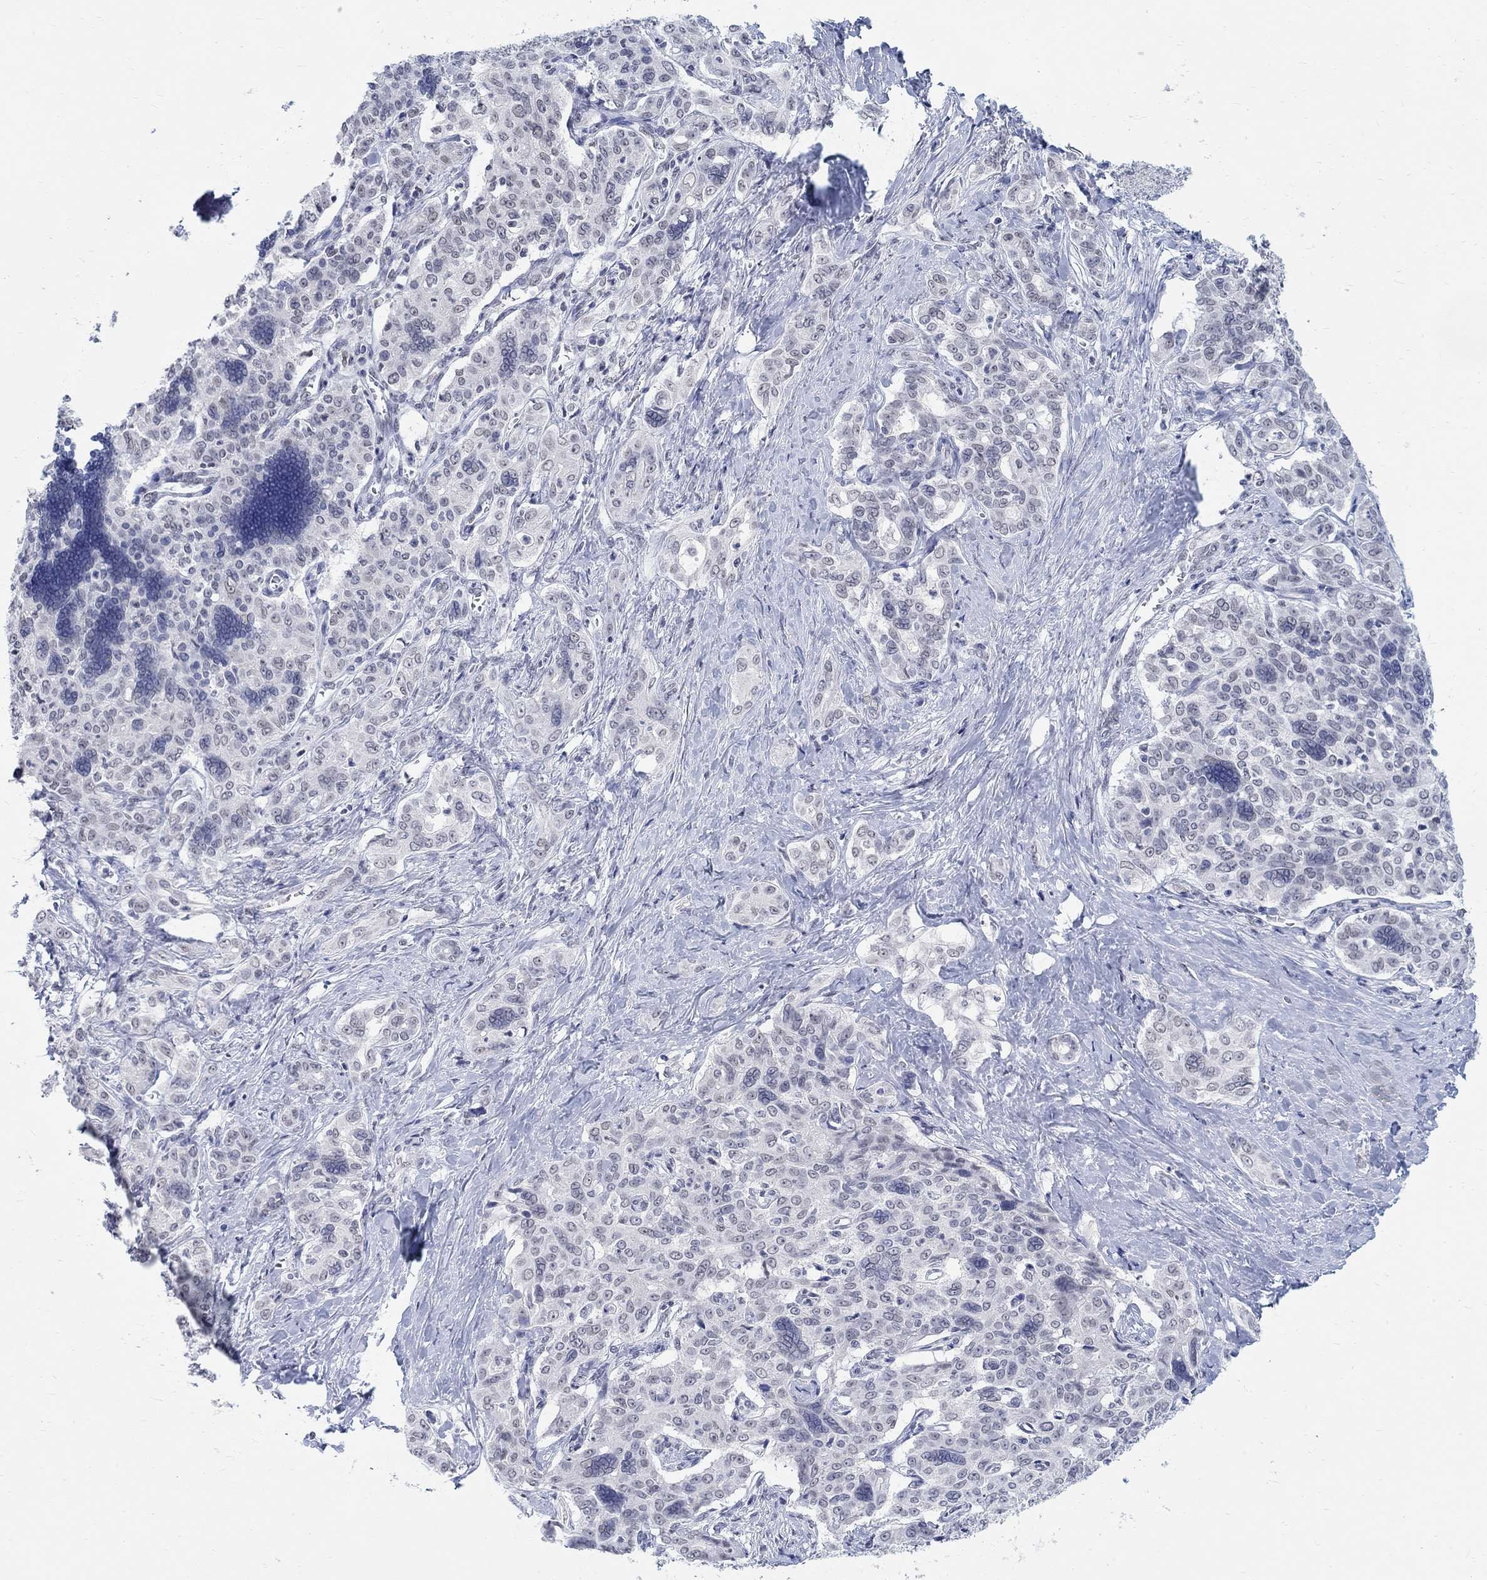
{"staining": {"intensity": "negative", "quantity": "none", "location": "none"}, "tissue": "liver cancer", "cell_type": "Tumor cells", "image_type": "cancer", "snomed": [{"axis": "morphology", "description": "Cholangiocarcinoma"}, {"axis": "topography", "description": "Liver"}], "caption": "High power microscopy histopathology image of an IHC micrograph of cholangiocarcinoma (liver), revealing no significant positivity in tumor cells.", "gene": "ANKS1B", "patient": {"sex": "female", "age": 47}}